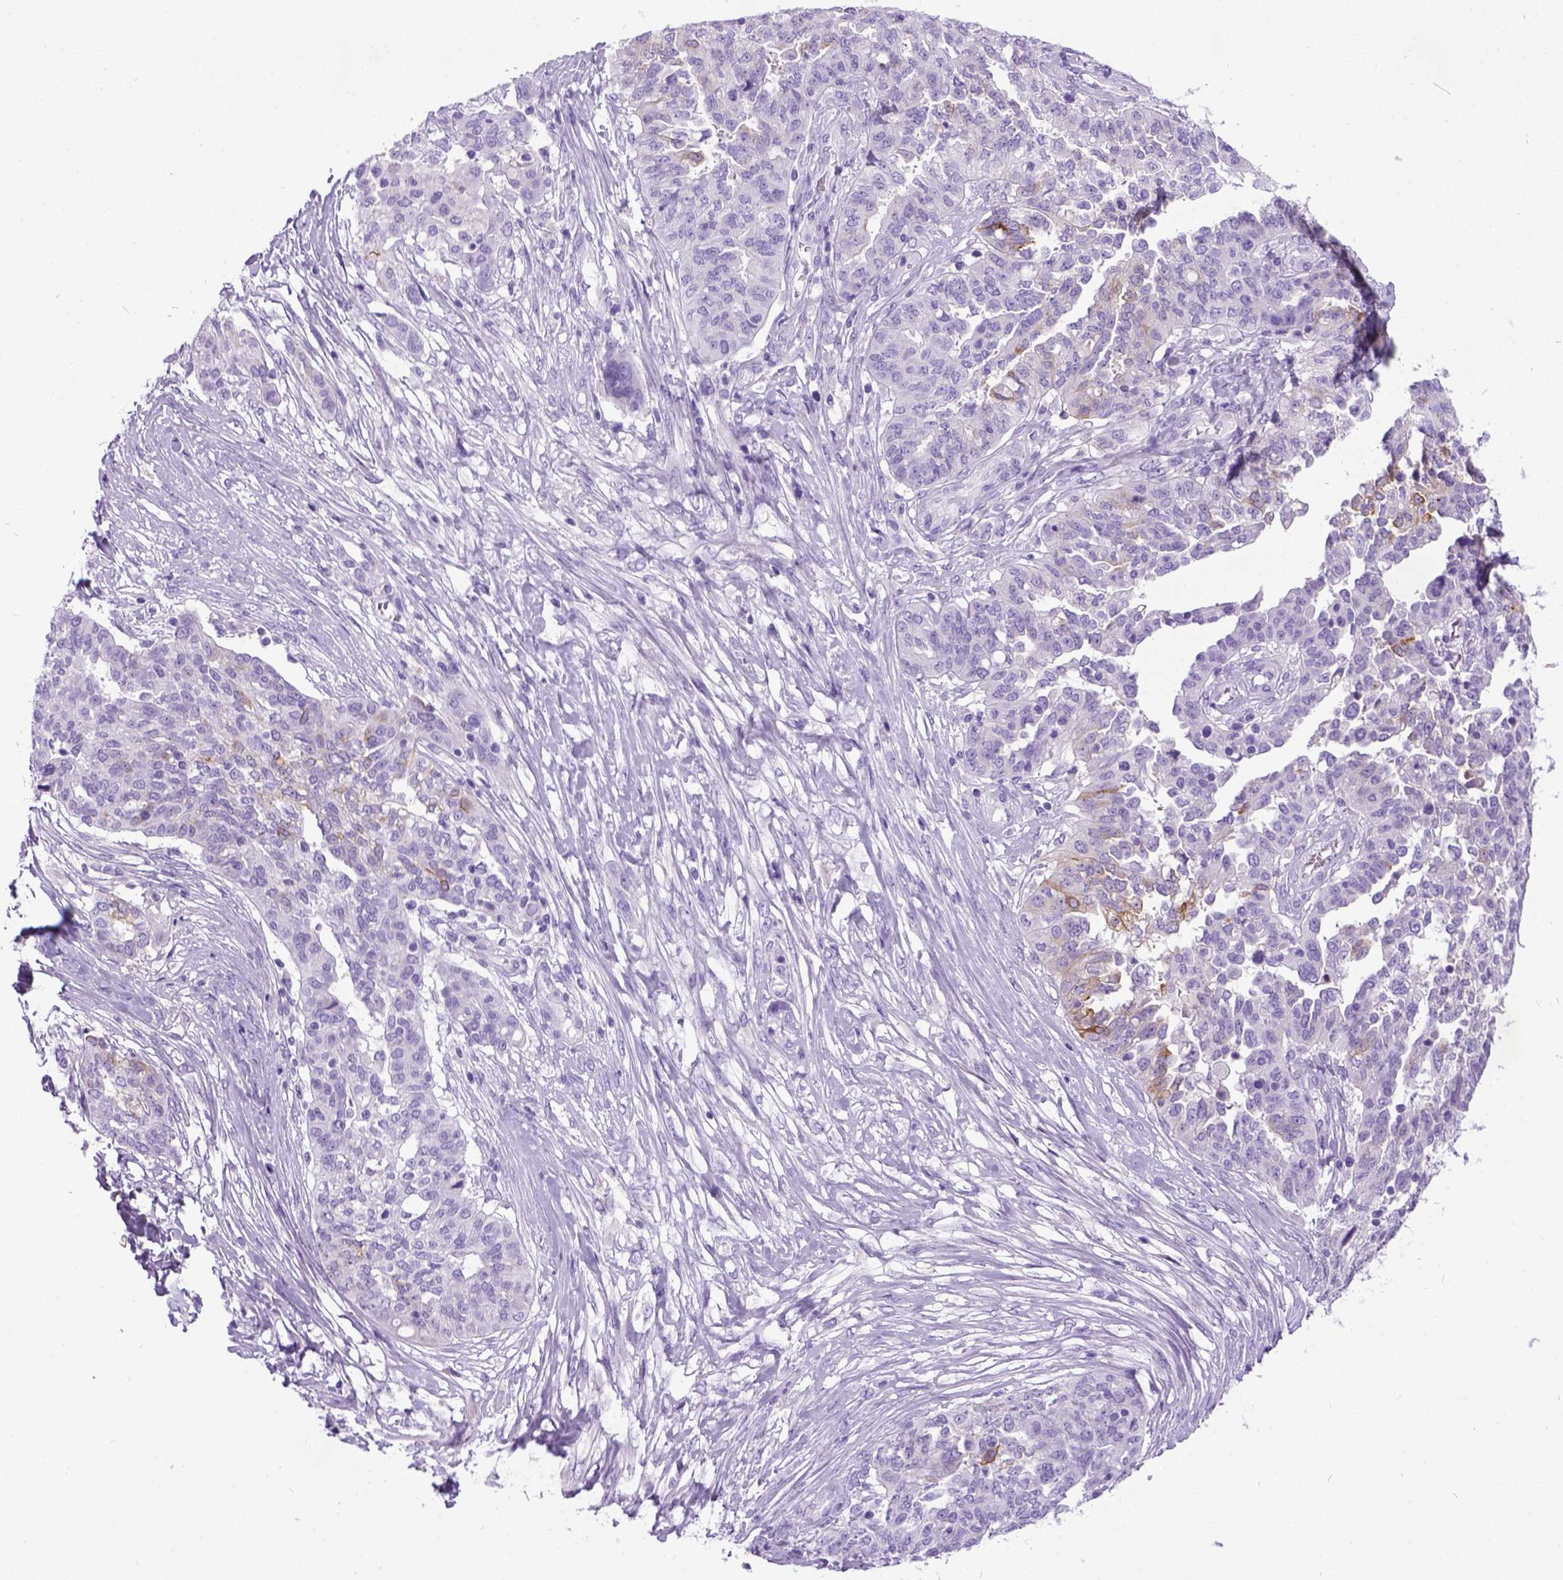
{"staining": {"intensity": "moderate", "quantity": "<25%", "location": "cytoplasmic/membranous"}, "tissue": "ovarian cancer", "cell_type": "Tumor cells", "image_type": "cancer", "snomed": [{"axis": "morphology", "description": "Cystadenocarcinoma, serous, NOS"}, {"axis": "topography", "description": "Ovary"}], "caption": "A brown stain shows moderate cytoplasmic/membranous positivity of a protein in ovarian cancer (serous cystadenocarcinoma) tumor cells. (DAB (3,3'-diaminobenzidine) IHC, brown staining for protein, blue staining for nuclei).", "gene": "IGF2", "patient": {"sex": "female", "age": 67}}